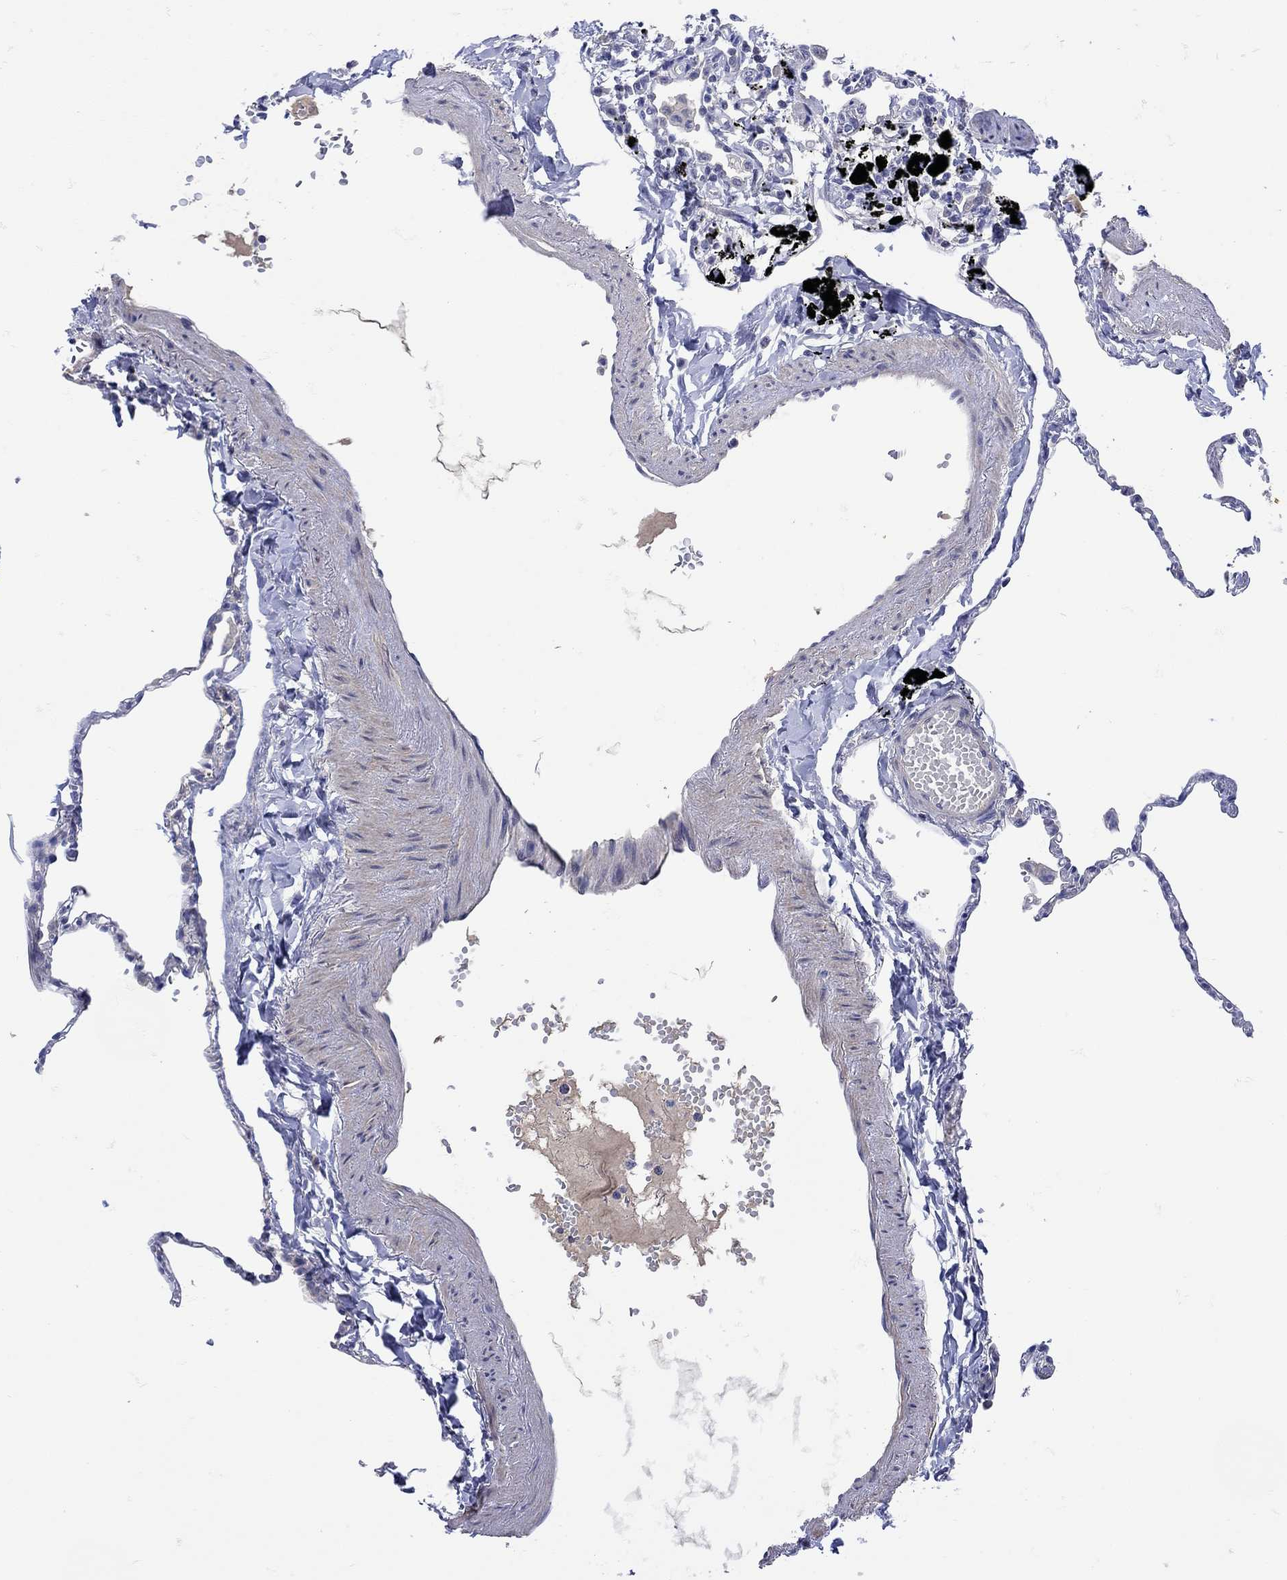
{"staining": {"intensity": "negative", "quantity": "none", "location": "none"}, "tissue": "lung", "cell_type": "Alveolar cells", "image_type": "normal", "snomed": [{"axis": "morphology", "description": "Normal tissue, NOS"}, {"axis": "topography", "description": "Lung"}], "caption": "This is an IHC image of normal human lung. There is no positivity in alveolar cells.", "gene": "MSI1", "patient": {"sex": "male", "age": 78}}